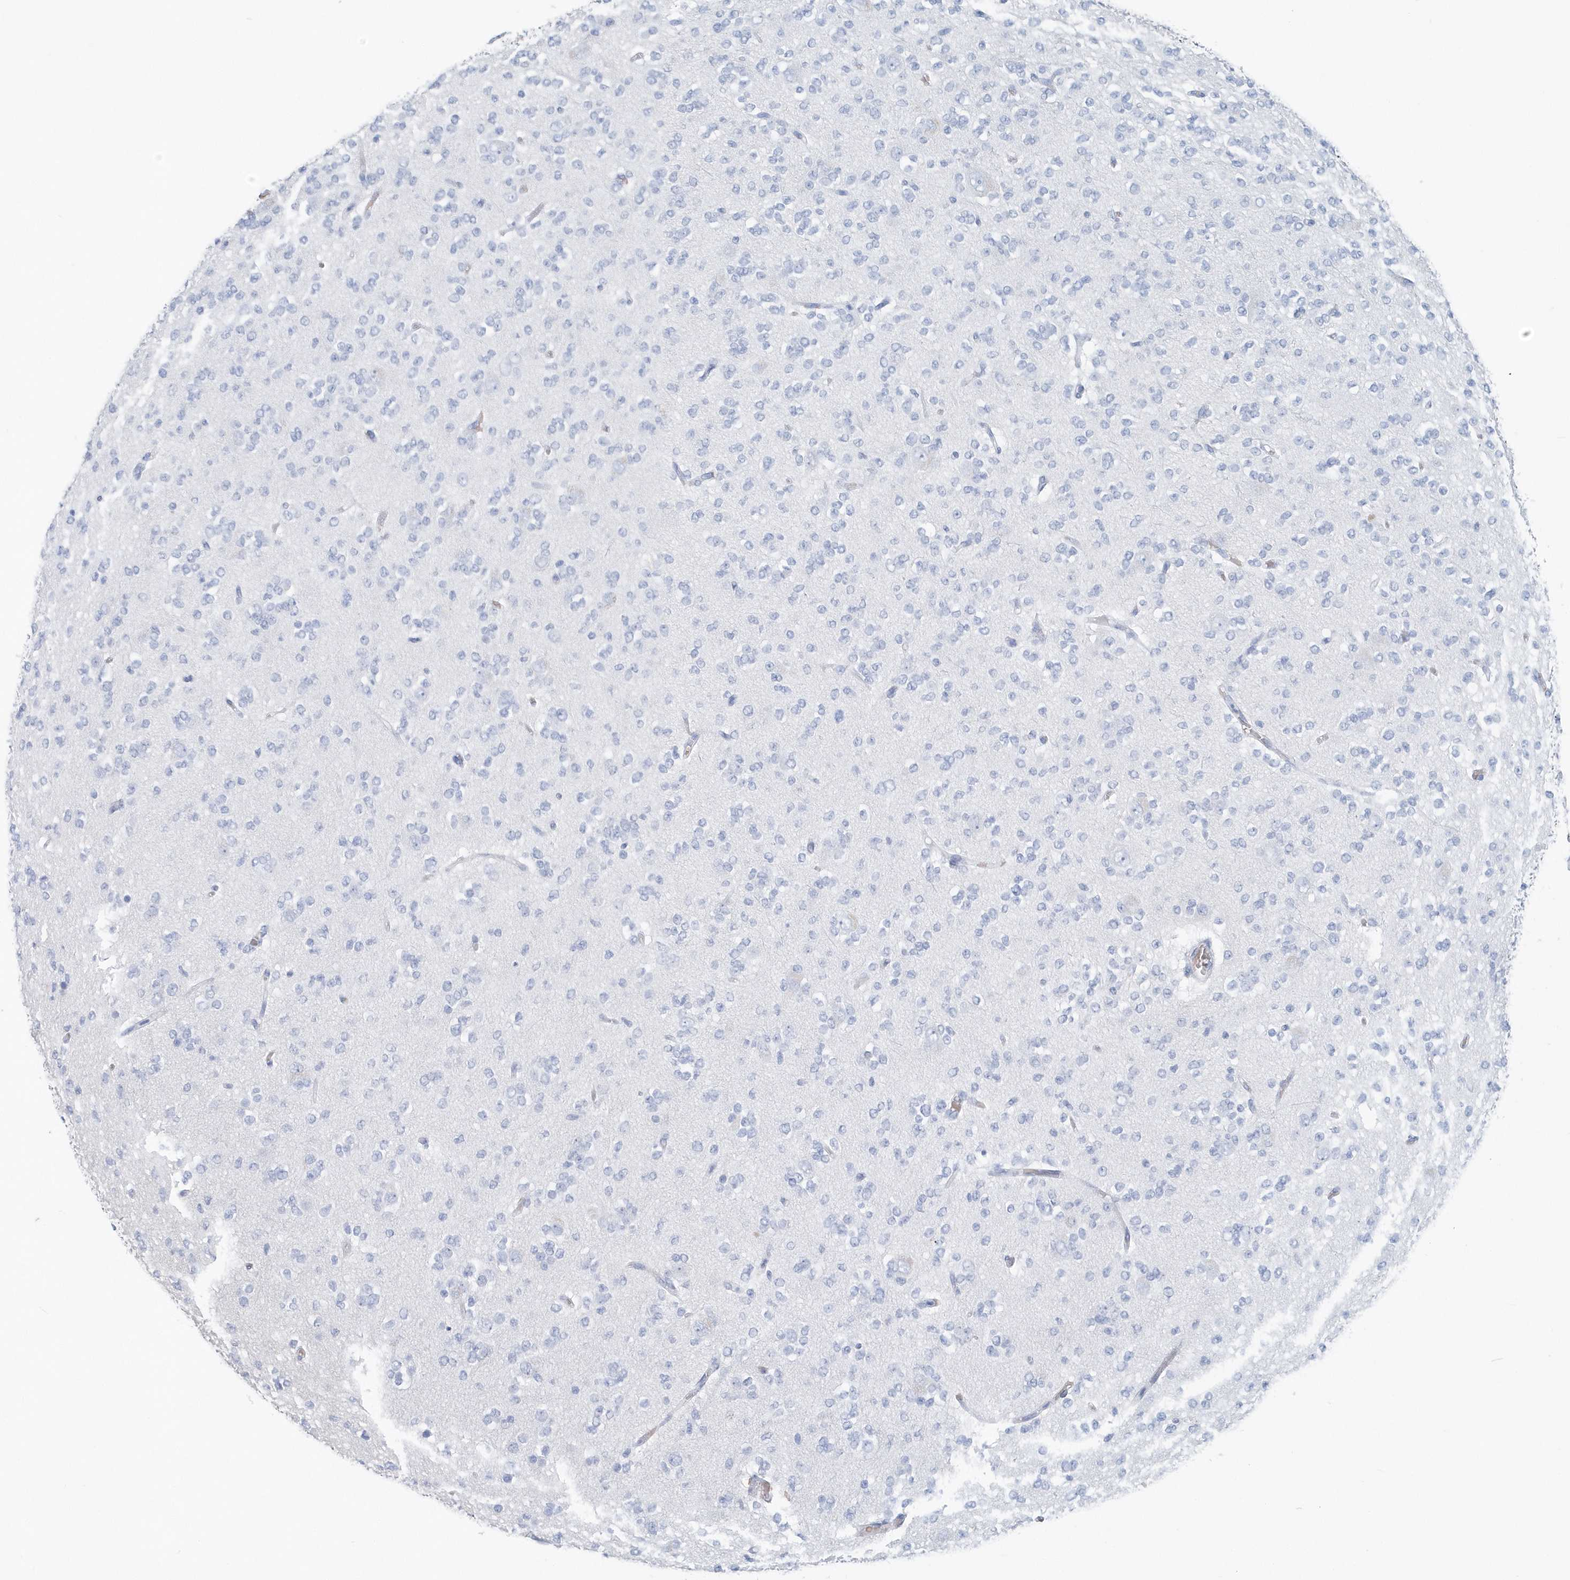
{"staining": {"intensity": "negative", "quantity": "none", "location": "none"}, "tissue": "glioma", "cell_type": "Tumor cells", "image_type": "cancer", "snomed": [{"axis": "morphology", "description": "Glioma, malignant, Low grade"}, {"axis": "topography", "description": "Brain"}], "caption": "IHC histopathology image of neoplastic tissue: glioma stained with DAB (3,3'-diaminobenzidine) exhibits no significant protein positivity in tumor cells. (DAB immunohistochemistry (IHC) with hematoxylin counter stain).", "gene": "HBA2", "patient": {"sex": "male", "age": 38}}